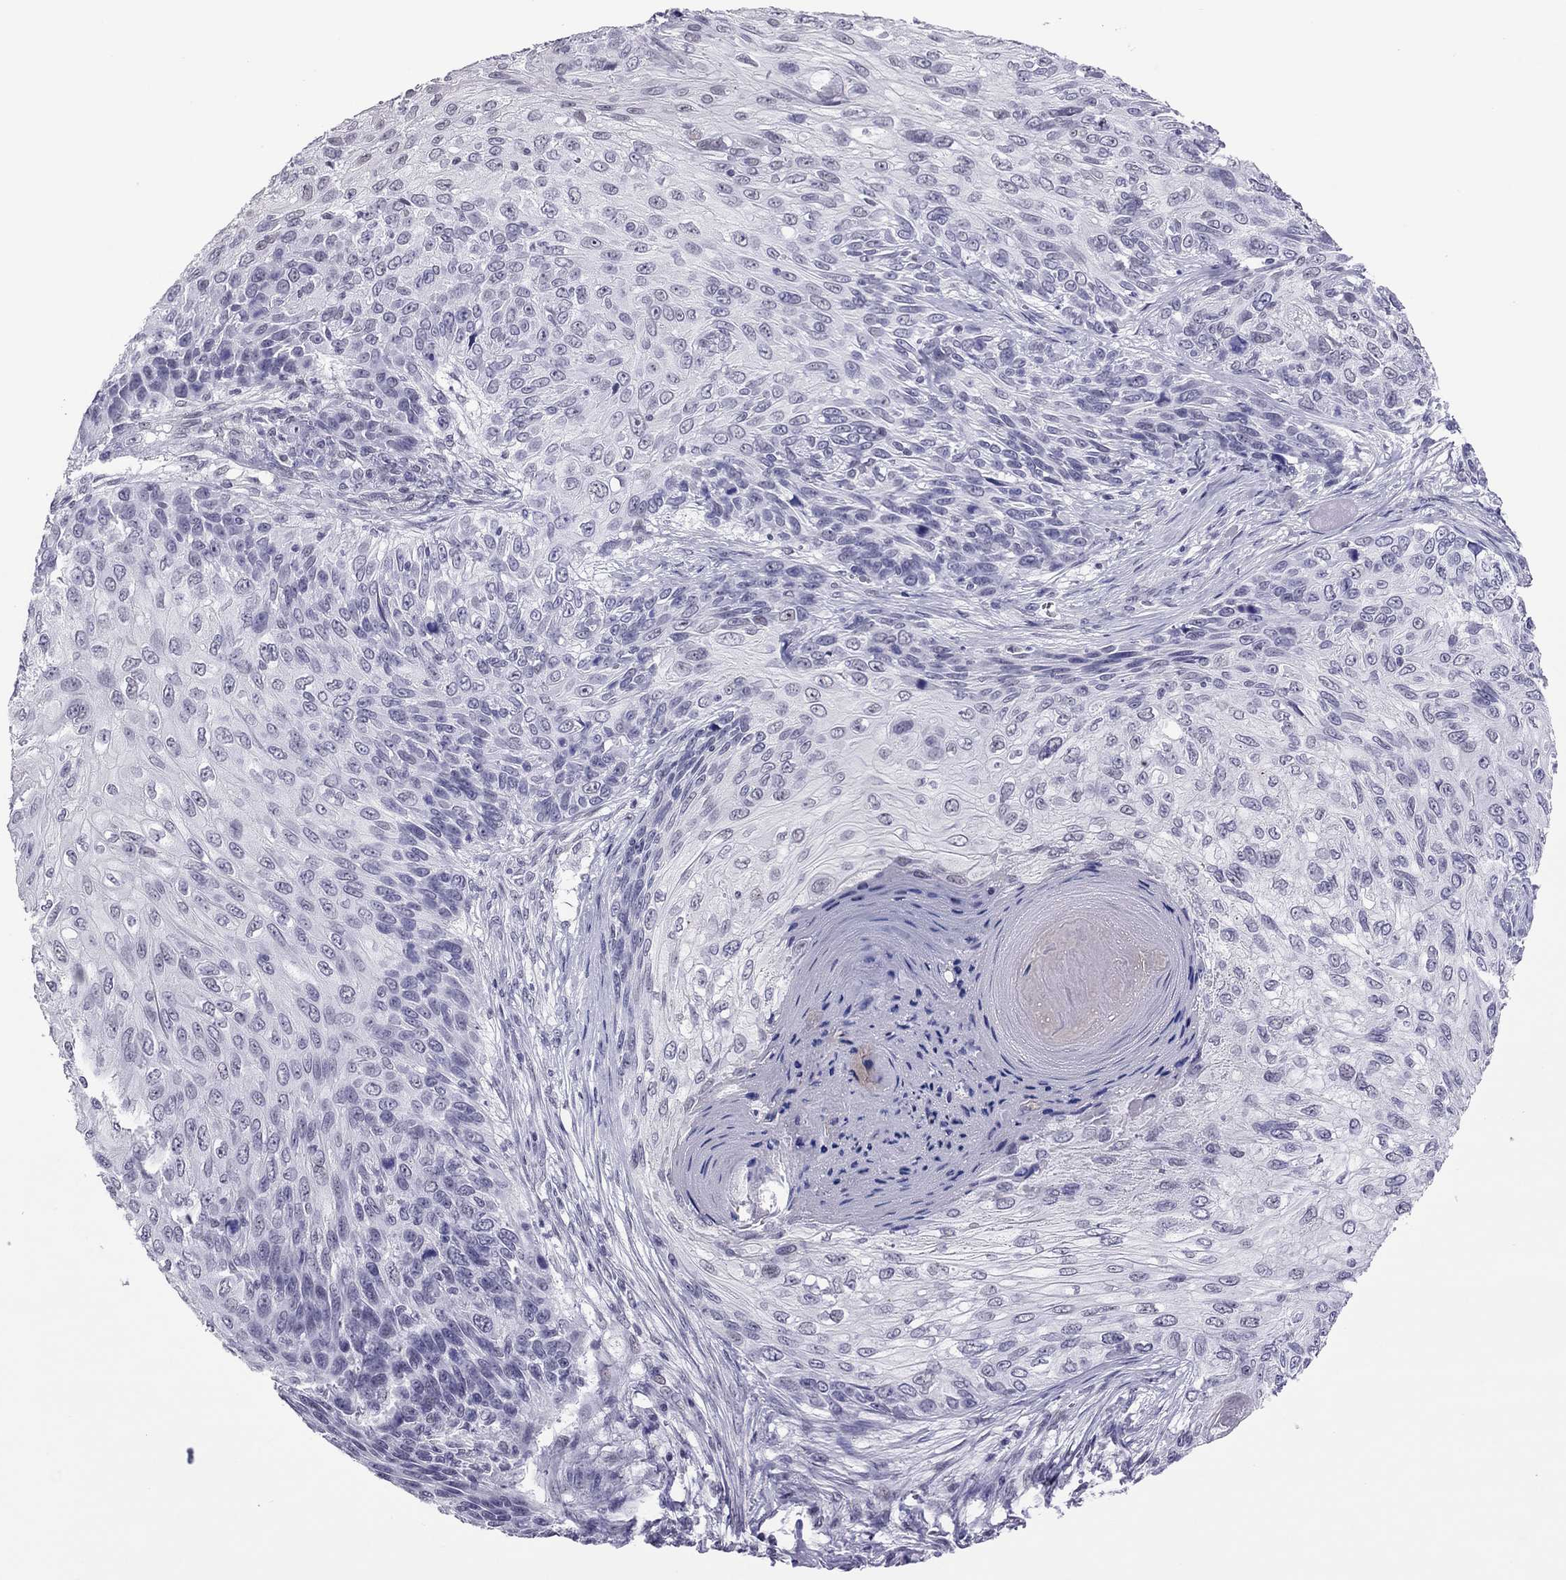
{"staining": {"intensity": "negative", "quantity": "none", "location": "none"}, "tissue": "skin cancer", "cell_type": "Tumor cells", "image_type": "cancer", "snomed": [{"axis": "morphology", "description": "Squamous cell carcinoma, NOS"}, {"axis": "topography", "description": "Skin"}], "caption": "IHC image of neoplastic tissue: skin cancer (squamous cell carcinoma) stained with DAB reveals no significant protein expression in tumor cells. (DAB (3,3'-diaminobenzidine) immunohistochemistry, high magnification).", "gene": "ZNF646", "patient": {"sex": "male", "age": 92}}